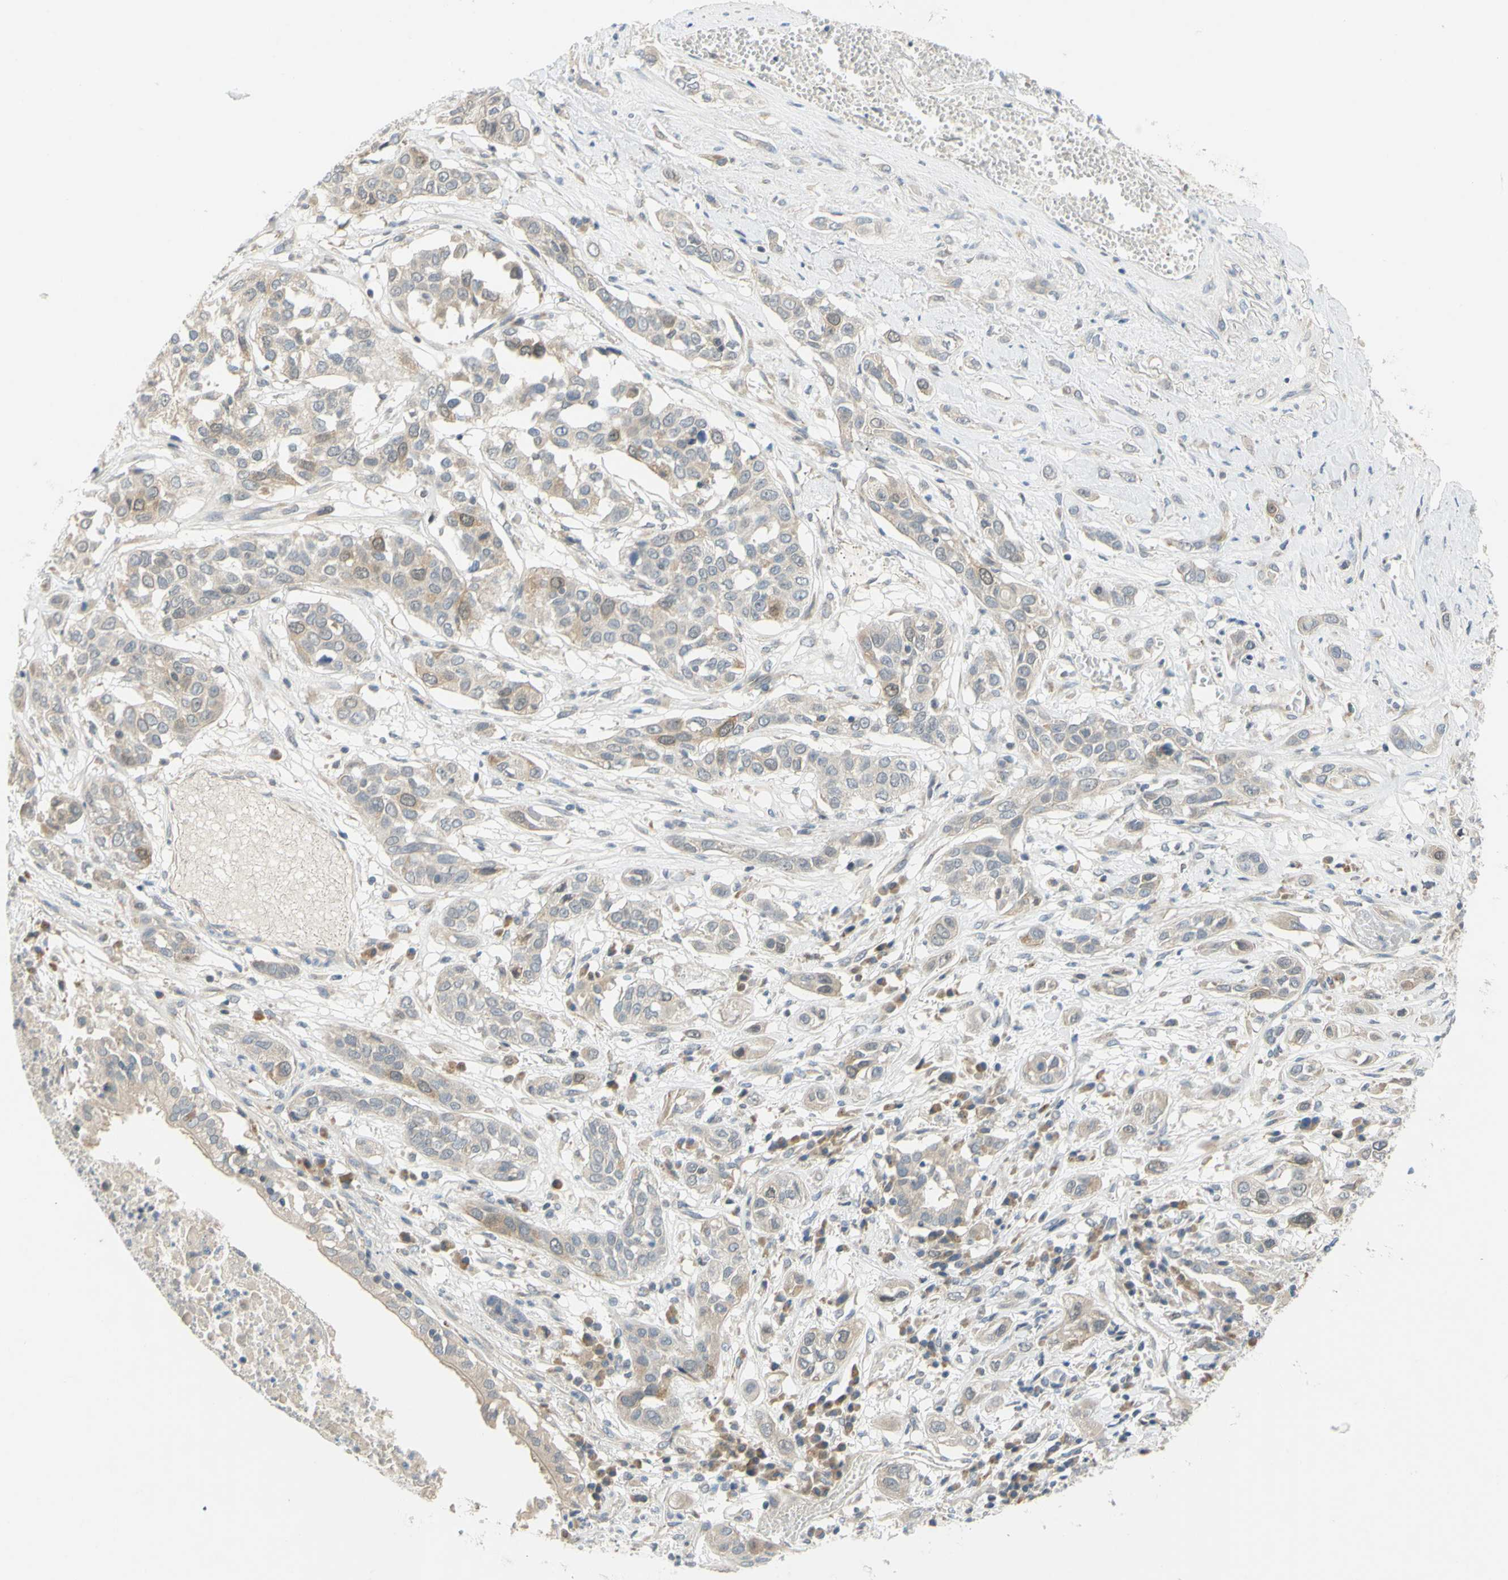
{"staining": {"intensity": "weak", "quantity": "25%-75%", "location": "cytoplasmic/membranous"}, "tissue": "lung cancer", "cell_type": "Tumor cells", "image_type": "cancer", "snomed": [{"axis": "morphology", "description": "Squamous cell carcinoma, NOS"}, {"axis": "topography", "description": "Lung"}], "caption": "Tumor cells exhibit low levels of weak cytoplasmic/membranous staining in approximately 25%-75% of cells in human lung cancer.", "gene": "CCNB2", "patient": {"sex": "male", "age": 71}}